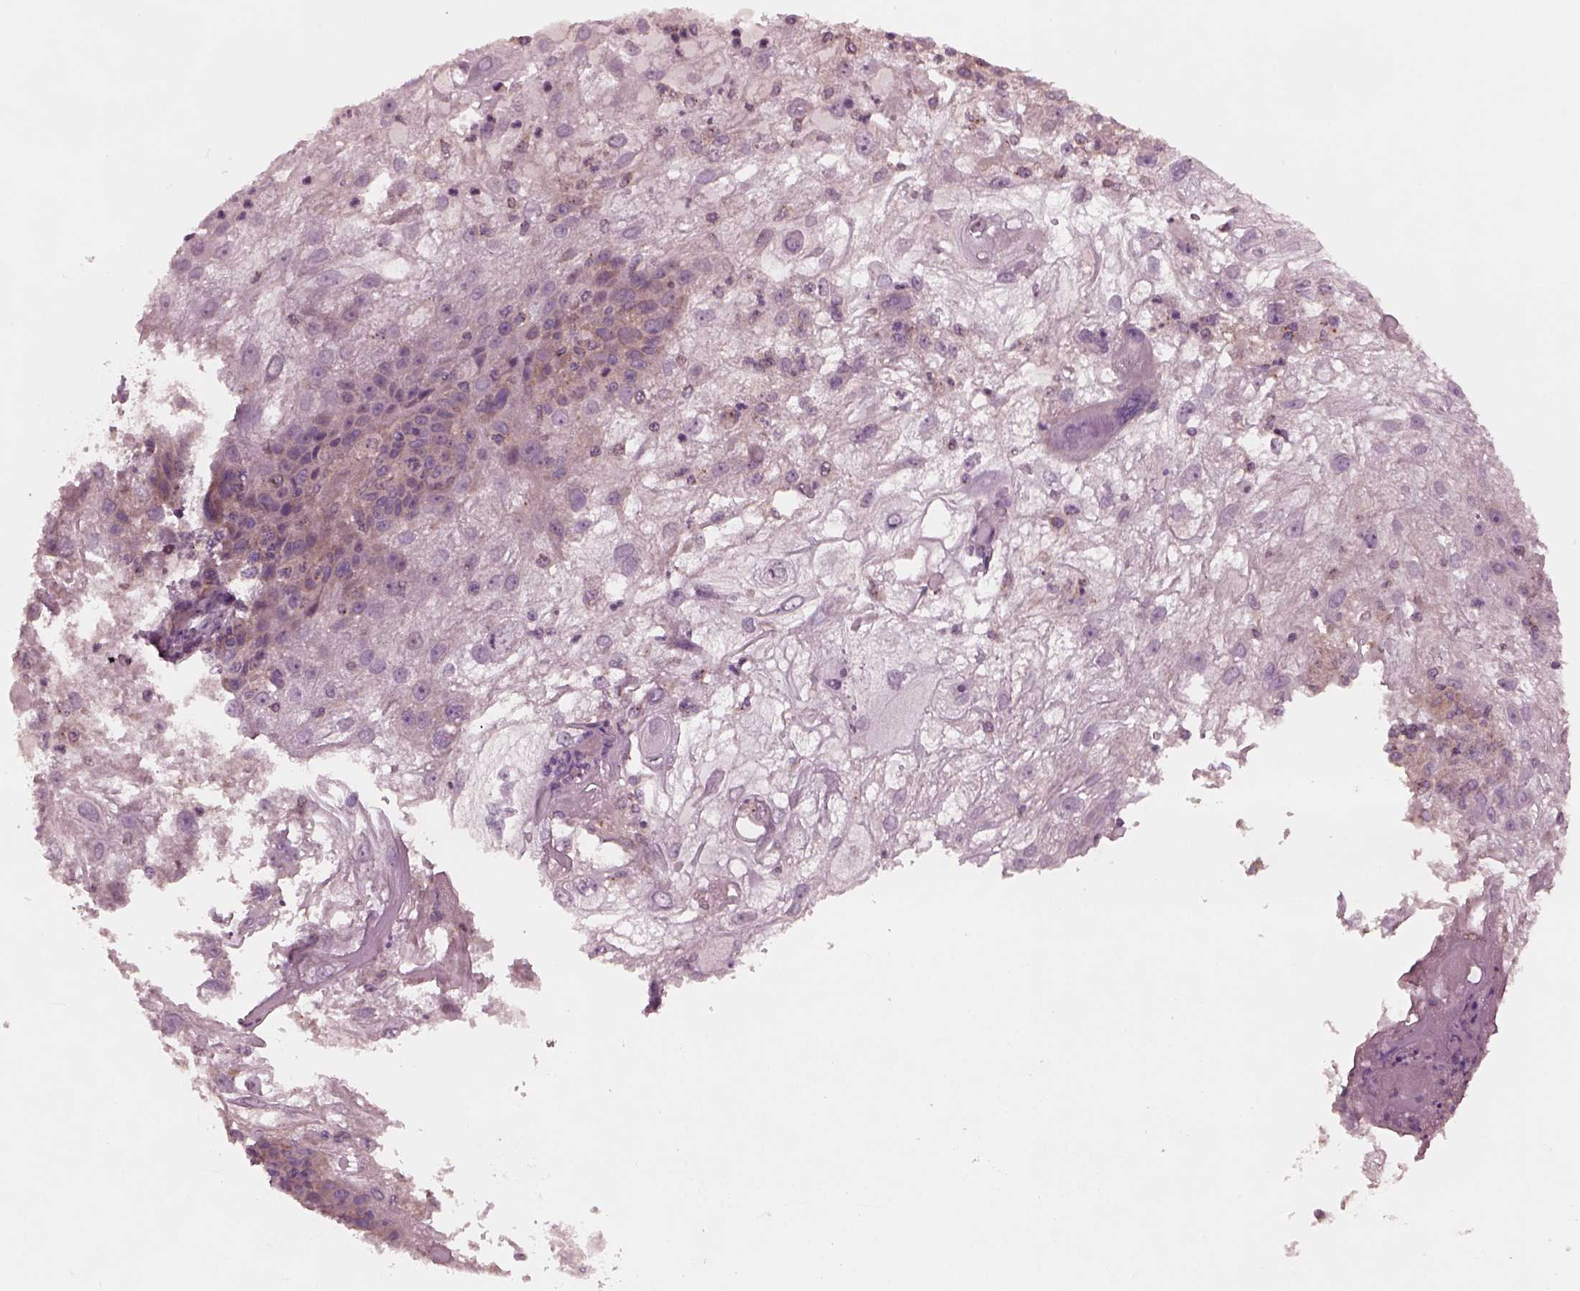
{"staining": {"intensity": "weak", "quantity": "25%-75%", "location": "cytoplasmic/membranous"}, "tissue": "skin cancer", "cell_type": "Tumor cells", "image_type": "cancer", "snomed": [{"axis": "morphology", "description": "Normal tissue, NOS"}, {"axis": "morphology", "description": "Squamous cell carcinoma, NOS"}, {"axis": "topography", "description": "Skin"}], "caption": "Skin cancer (squamous cell carcinoma) stained with a brown dye reveals weak cytoplasmic/membranous positive staining in approximately 25%-75% of tumor cells.", "gene": "TUBG1", "patient": {"sex": "female", "age": 83}}